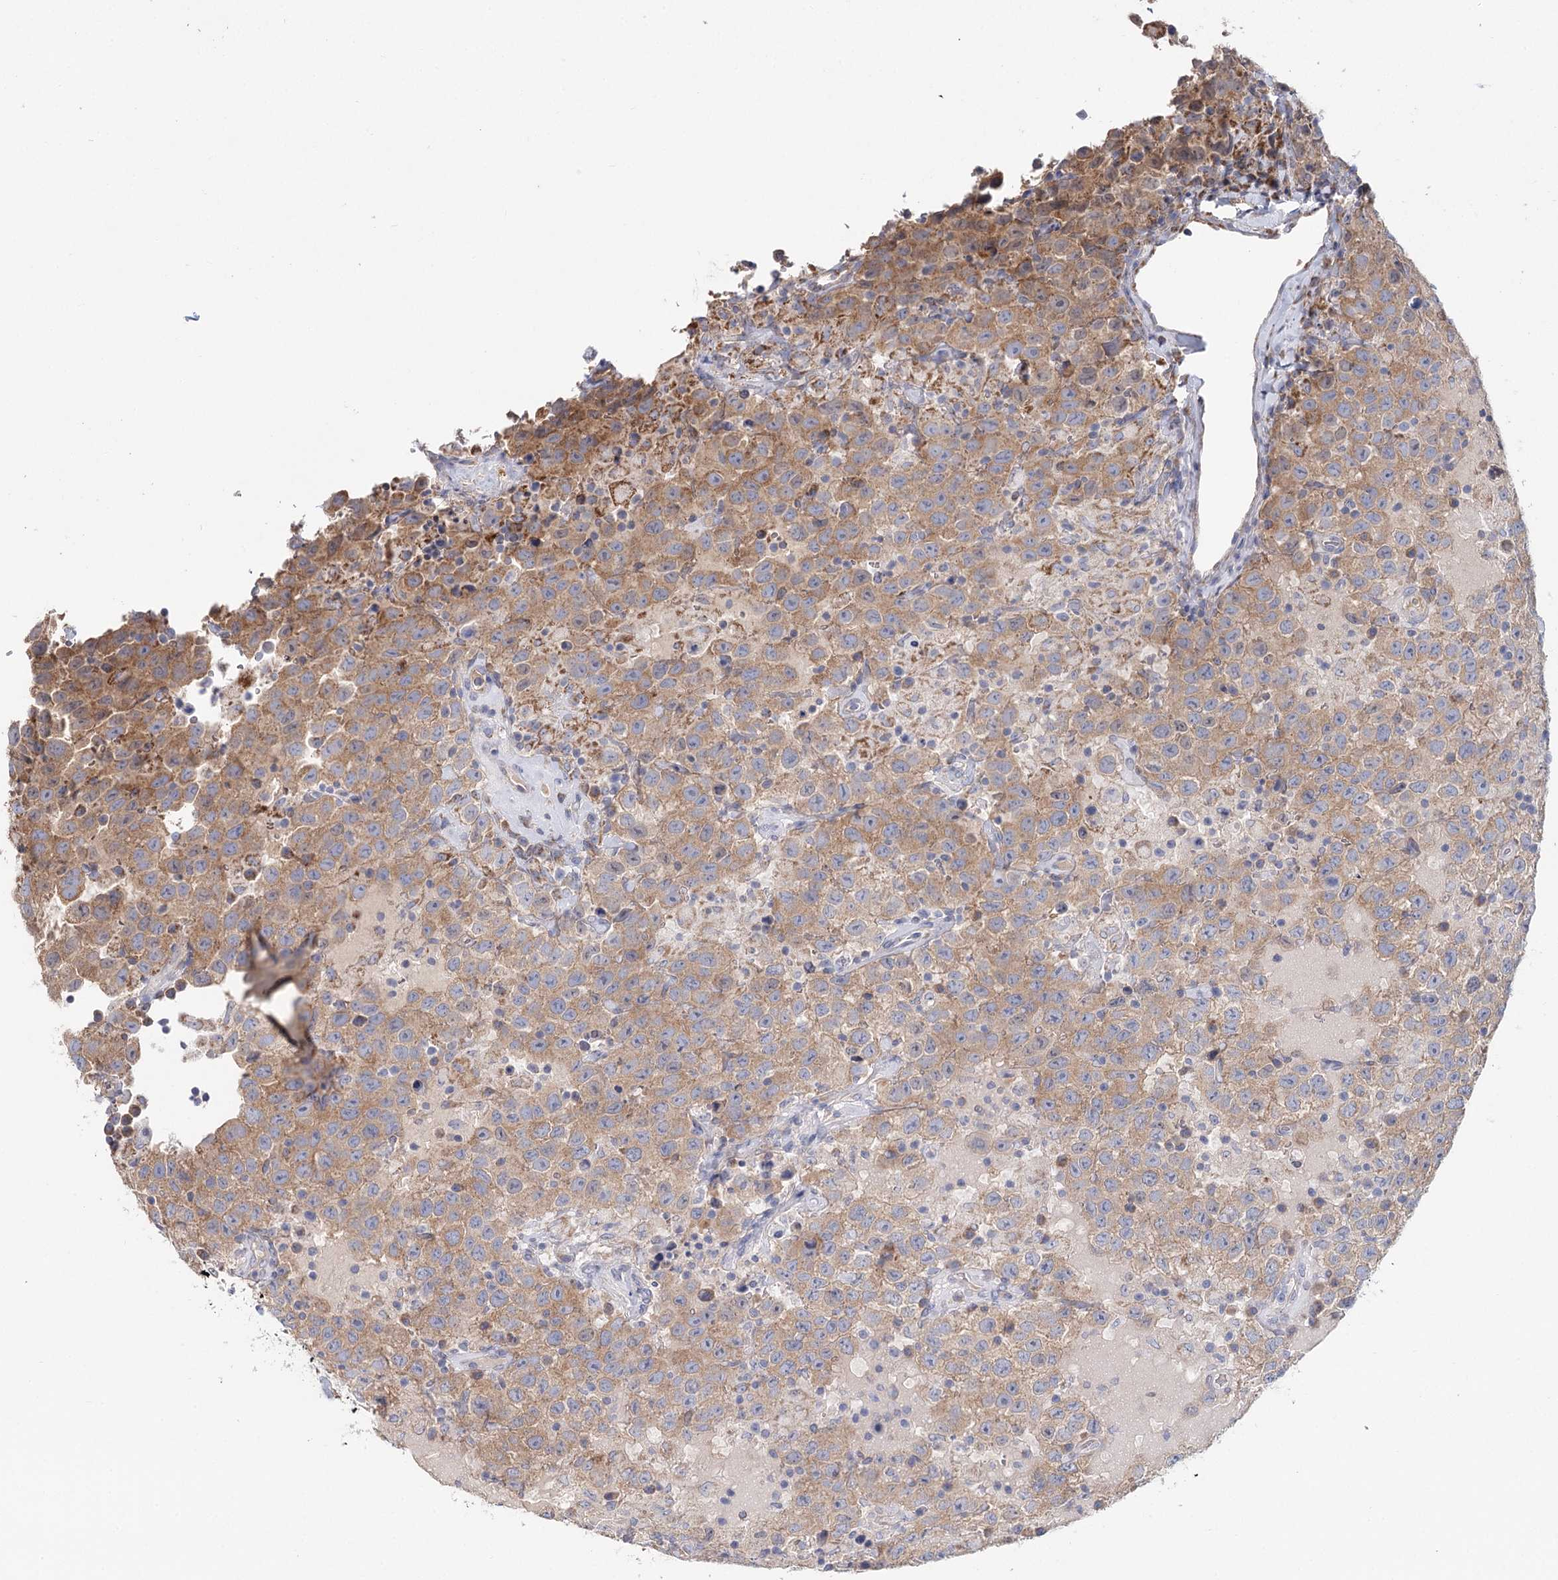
{"staining": {"intensity": "moderate", "quantity": ">75%", "location": "cytoplasmic/membranous"}, "tissue": "testis cancer", "cell_type": "Tumor cells", "image_type": "cancer", "snomed": [{"axis": "morphology", "description": "Seminoma, NOS"}, {"axis": "topography", "description": "Testis"}], "caption": "The immunohistochemical stain highlights moderate cytoplasmic/membranous positivity in tumor cells of testis cancer (seminoma) tissue.", "gene": "ARHGAP44", "patient": {"sex": "male", "age": 41}}